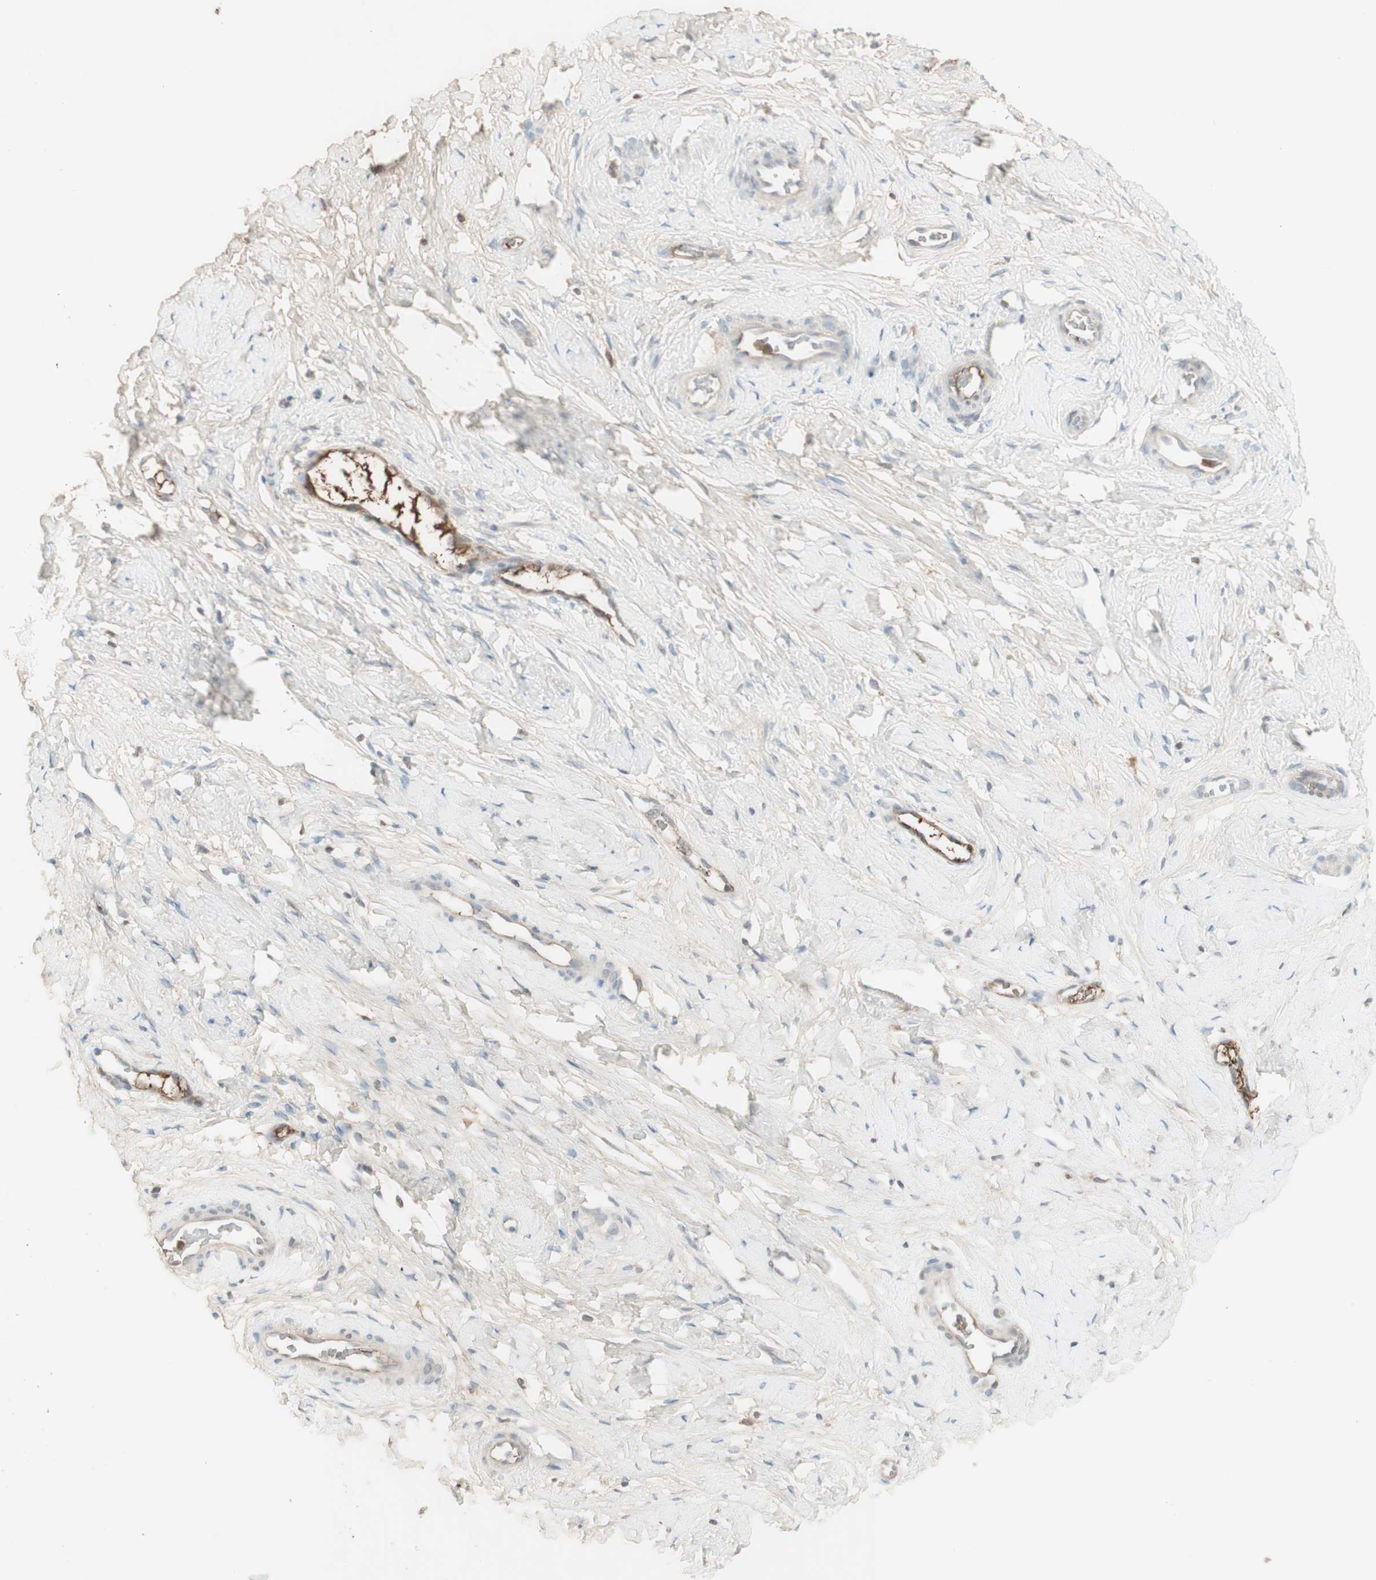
{"staining": {"intensity": "weak", "quantity": ">75%", "location": "cytoplasmic/membranous"}, "tissue": "cervix", "cell_type": "Glandular cells", "image_type": "normal", "snomed": [{"axis": "morphology", "description": "Normal tissue, NOS"}, {"axis": "topography", "description": "Cervix"}], "caption": "This image exhibits immunohistochemistry (IHC) staining of benign cervix, with low weak cytoplasmic/membranous staining in about >75% of glandular cells.", "gene": "IFNG", "patient": {"sex": "female", "age": 65}}